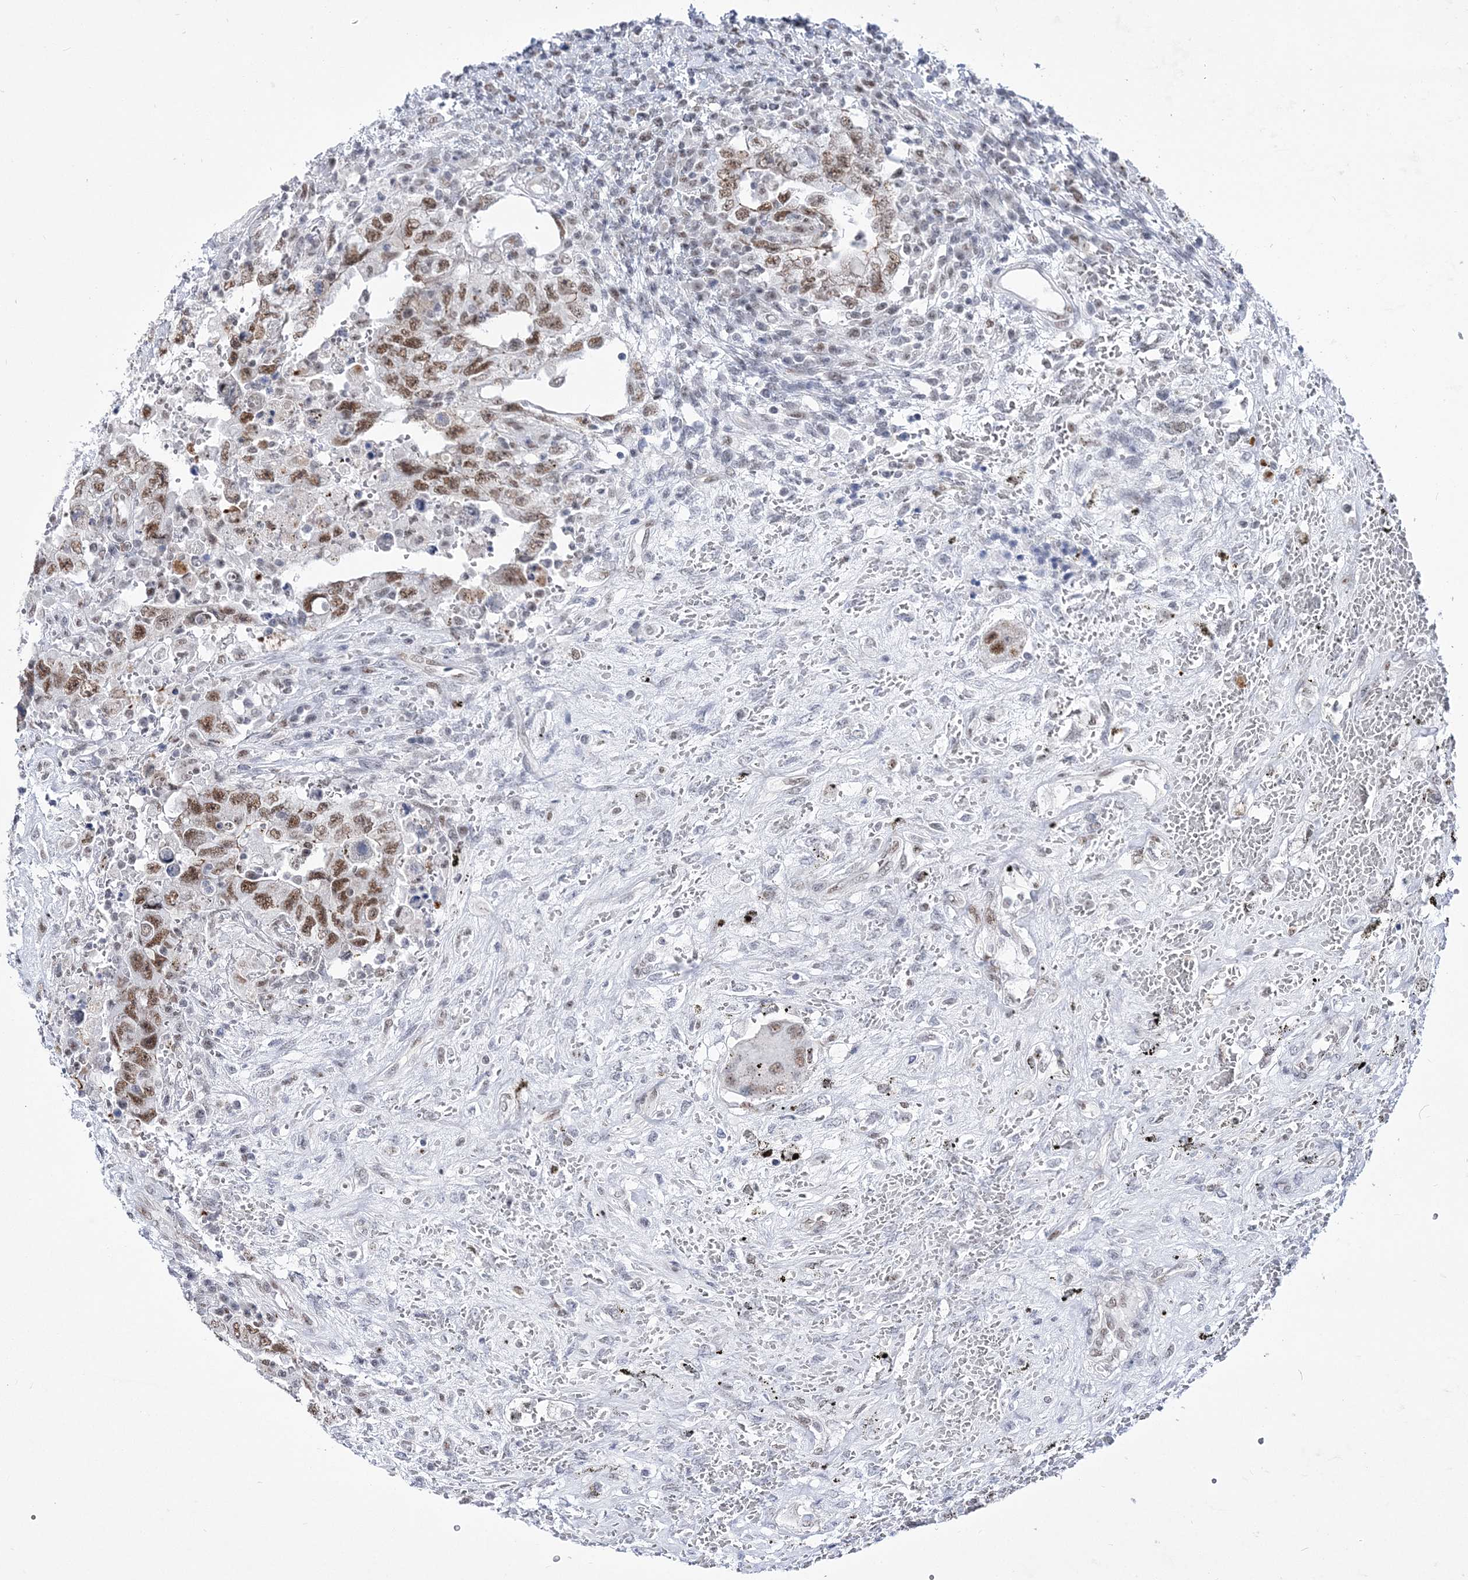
{"staining": {"intensity": "moderate", "quantity": ">75%", "location": "nuclear"}, "tissue": "testis cancer", "cell_type": "Tumor cells", "image_type": "cancer", "snomed": [{"axis": "morphology", "description": "Carcinoma, Embryonal, NOS"}, {"axis": "topography", "description": "Testis"}], "caption": "Immunohistochemical staining of embryonal carcinoma (testis) reveals moderate nuclear protein staining in approximately >75% of tumor cells.", "gene": "NSUN2", "patient": {"sex": "male", "age": 26}}